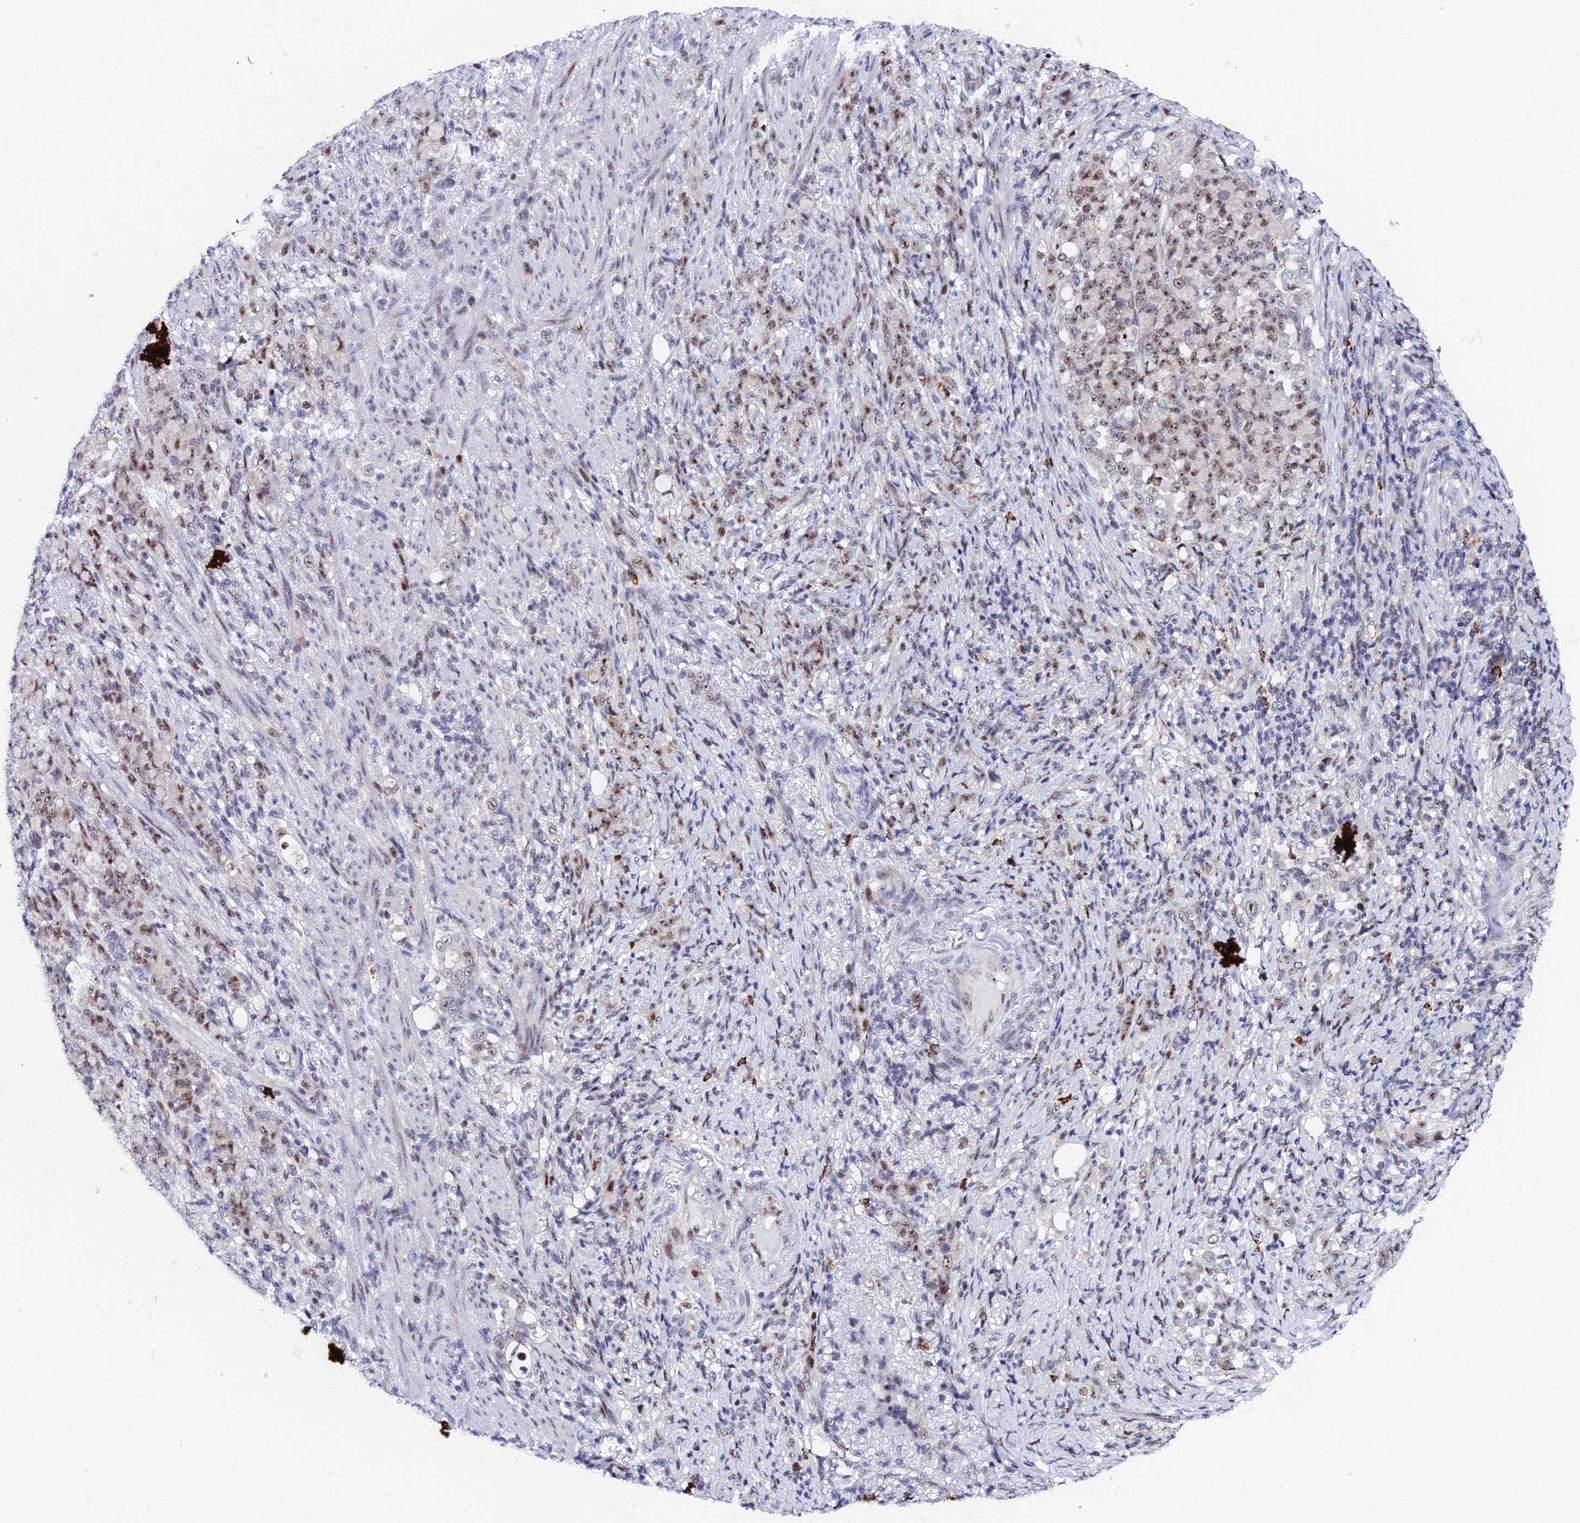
{"staining": {"intensity": "moderate", "quantity": ">75%", "location": "nuclear"}, "tissue": "stomach cancer", "cell_type": "Tumor cells", "image_type": "cancer", "snomed": [{"axis": "morphology", "description": "Normal tissue, NOS"}, {"axis": "morphology", "description": "Adenocarcinoma, NOS"}, {"axis": "topography", "description": "Stomach"}], "caption": "Adenocarcinoma (stomach) stained with DAB (3,3'-diaminobenzidine) immunohistochemistry (IHC) reveals medium levels of moderate nuclear staining in about >75% of tumor cells.", "gene": "TIFA", "patient": {"sex": "female", "age": 79}}